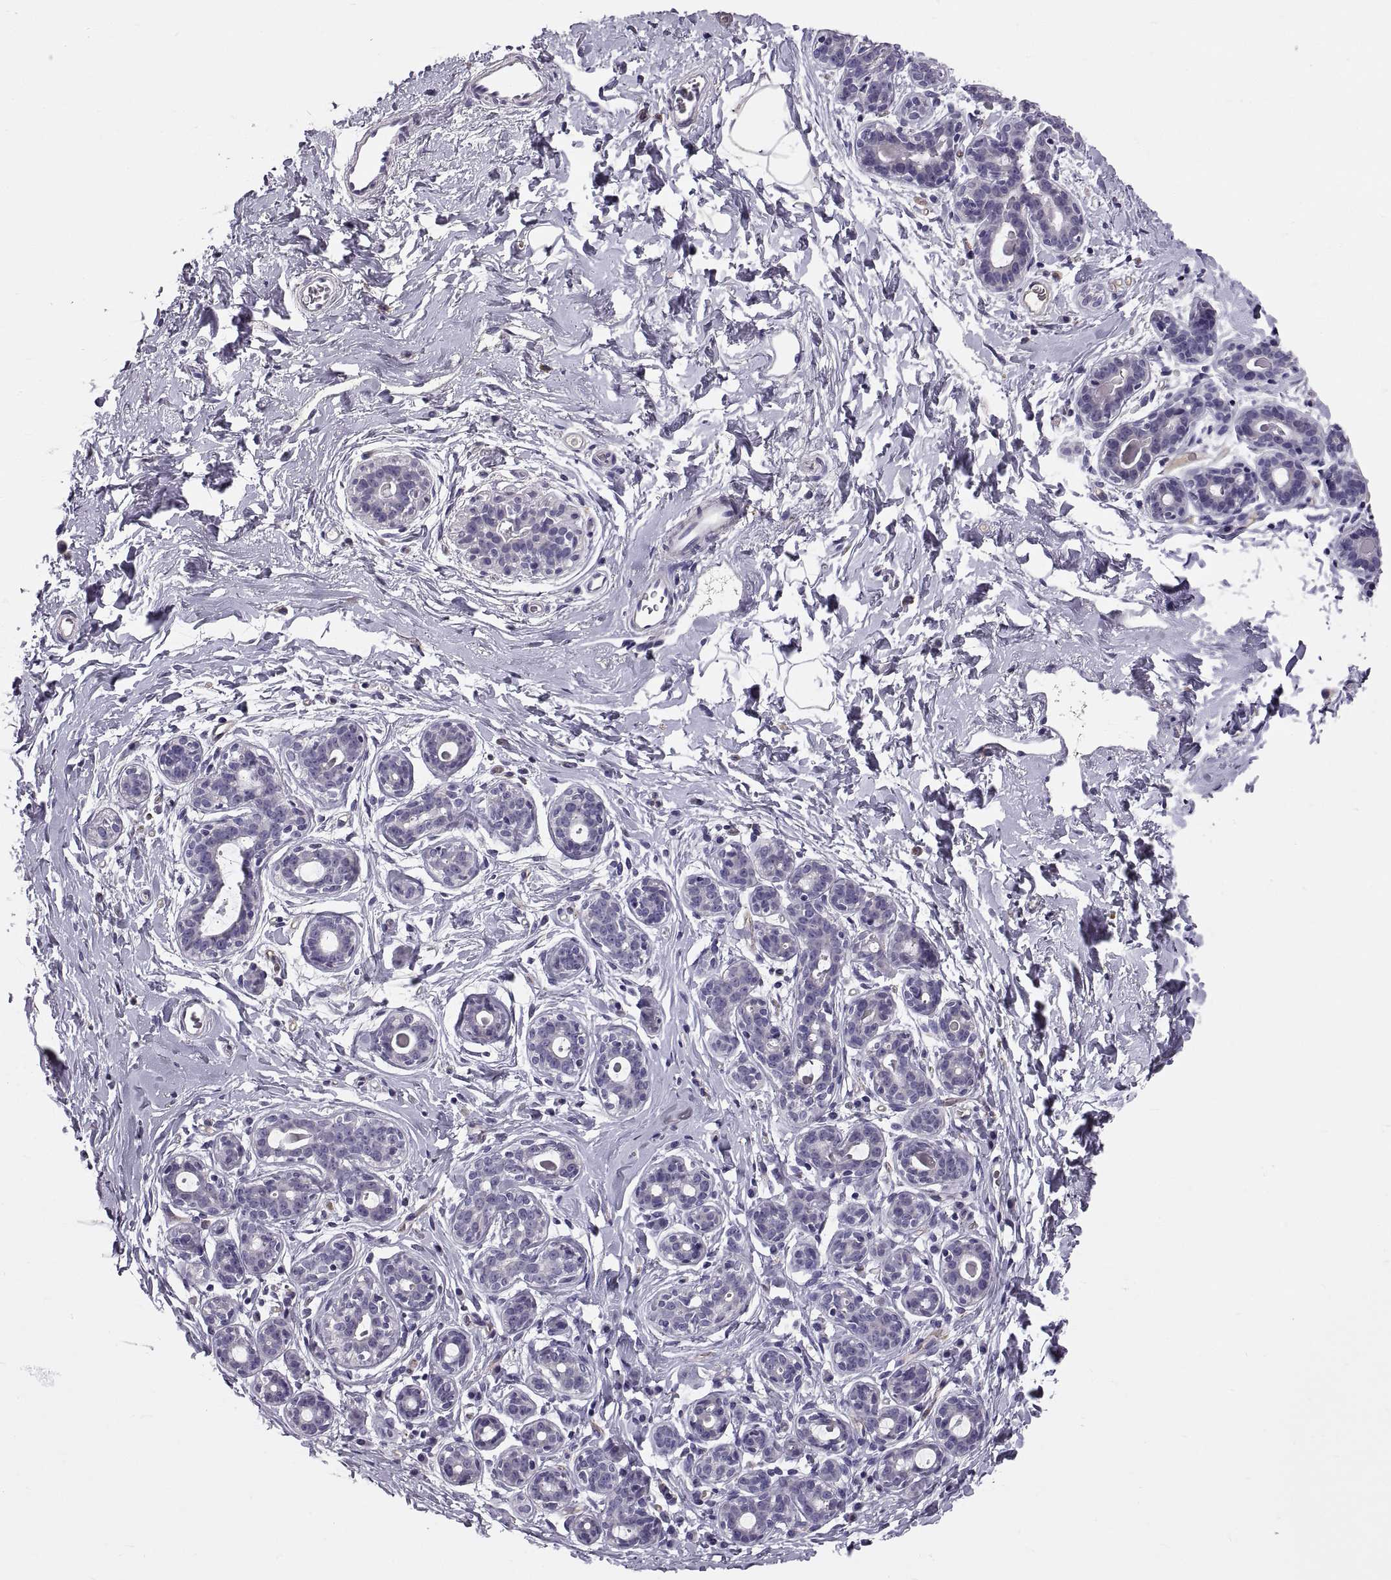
{"staining": {"intensity": "negative", "quantity": "none", "location": "none"}, "tissue": "breast", "cell_type": "Adipocytes", "image_type": "normal", "snomed": [{"axis": "morphology", "description": "Normal tissue, NOS"}, {"axis": "topography", "description": "Breast"}], "caption": "An IHC photomicrograph of unremarkable breast is shown. There is no staining in adipocytes of breast.", "gene": "ADAM32", "patient": {"sex": "female", "age": 43}}